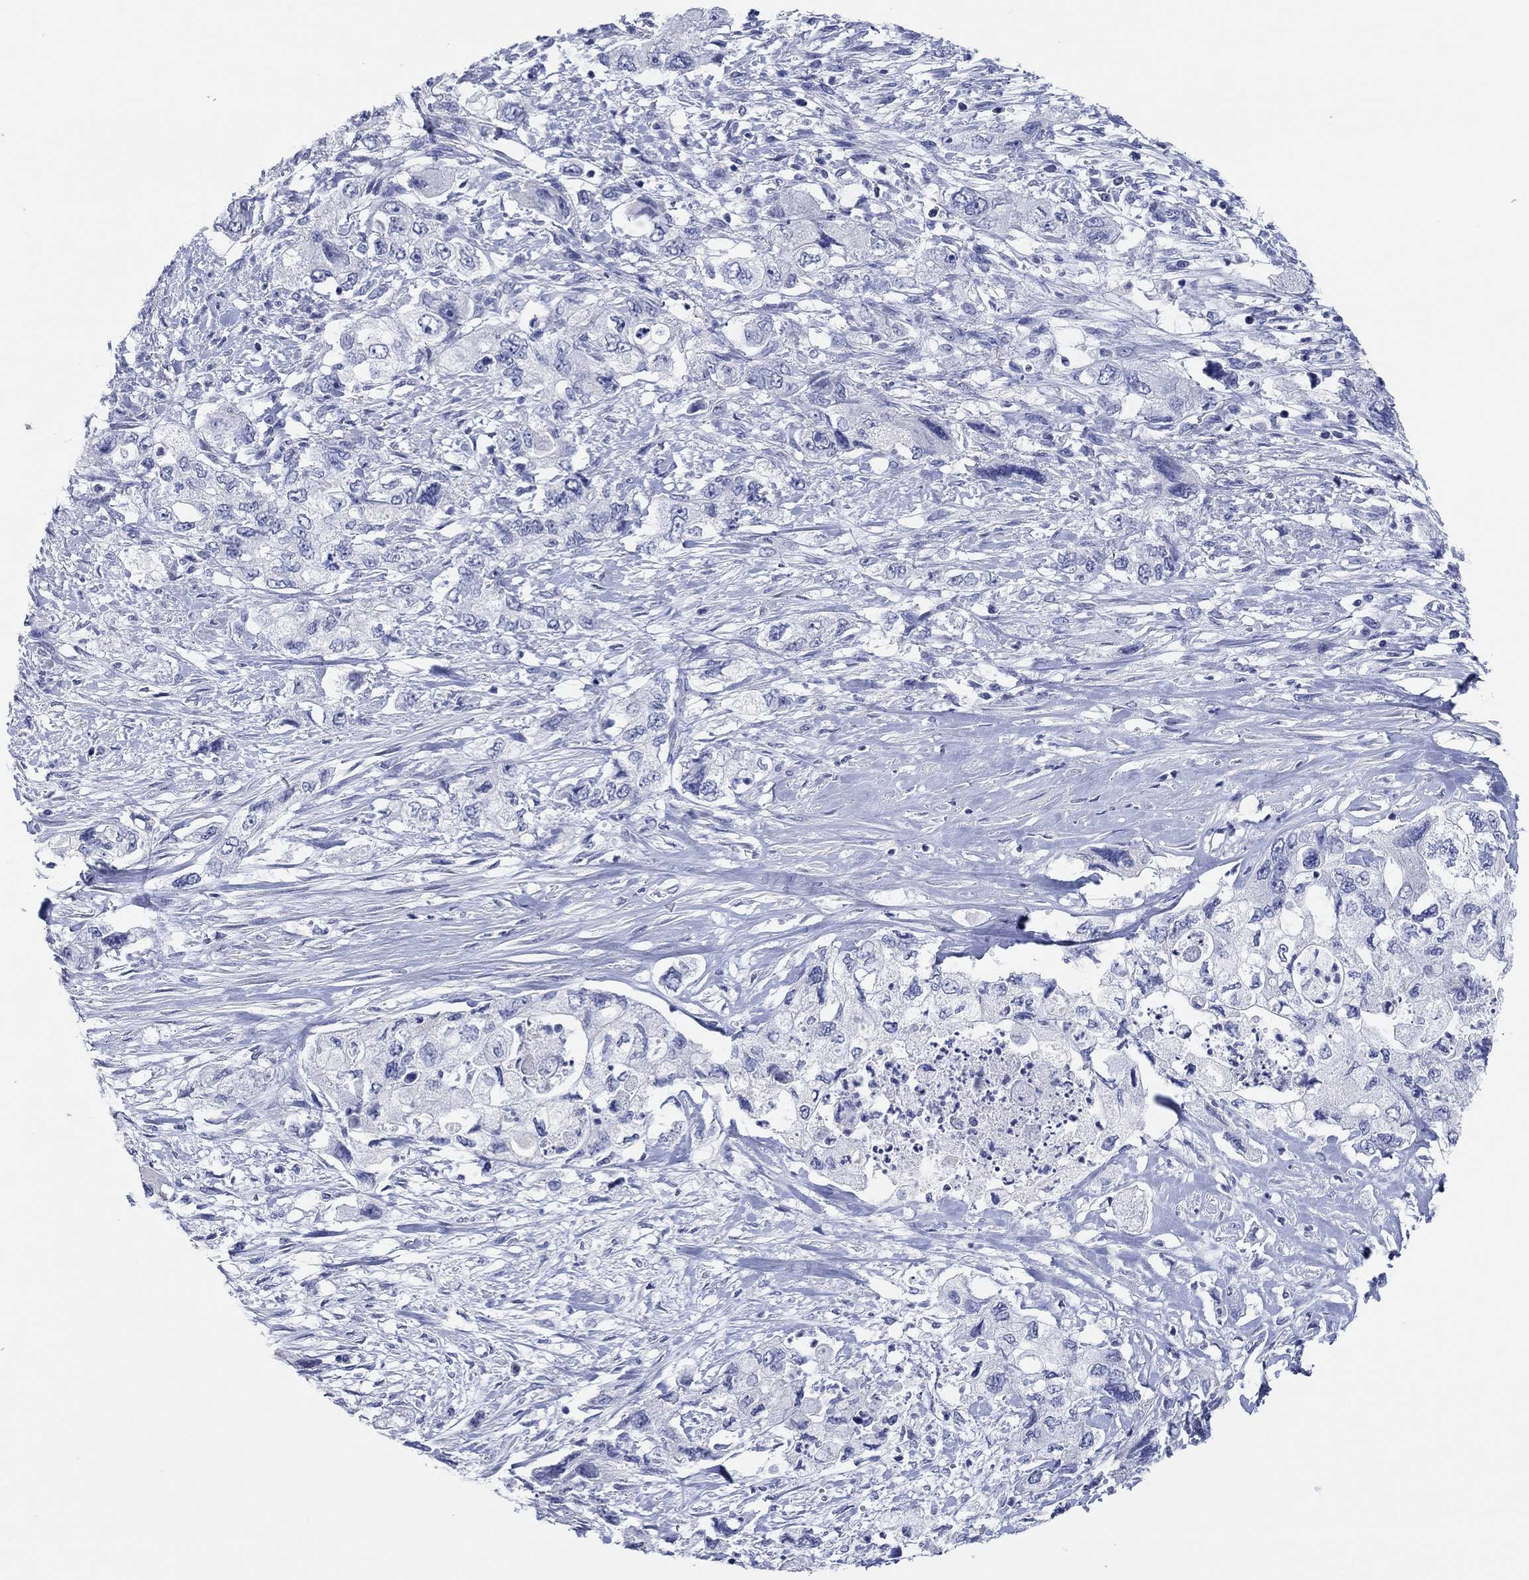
{"staining": {"intensity": "negative", "quantity": "none", "location": "none"}, "tissue": "pancreatic cancer", "cell_type": "Tumor cells", "image_type": "cancer", "snomed": [{"axis": "morphology", "description": "Adenocarcinoma, NOS"}, {"axis": "topography", "description": "Pancreas"}], "caption": "This is a micrograph of immunohistochemistry staining of pancreatic adenocarcinoma, which shows no positivity in tumor cells. (DAB (3,3'-diaminobenzidine) immunohistochemistry, high magnification).", "gene": "POU5F1", "patient": {"sex": "female", "age": 73}}